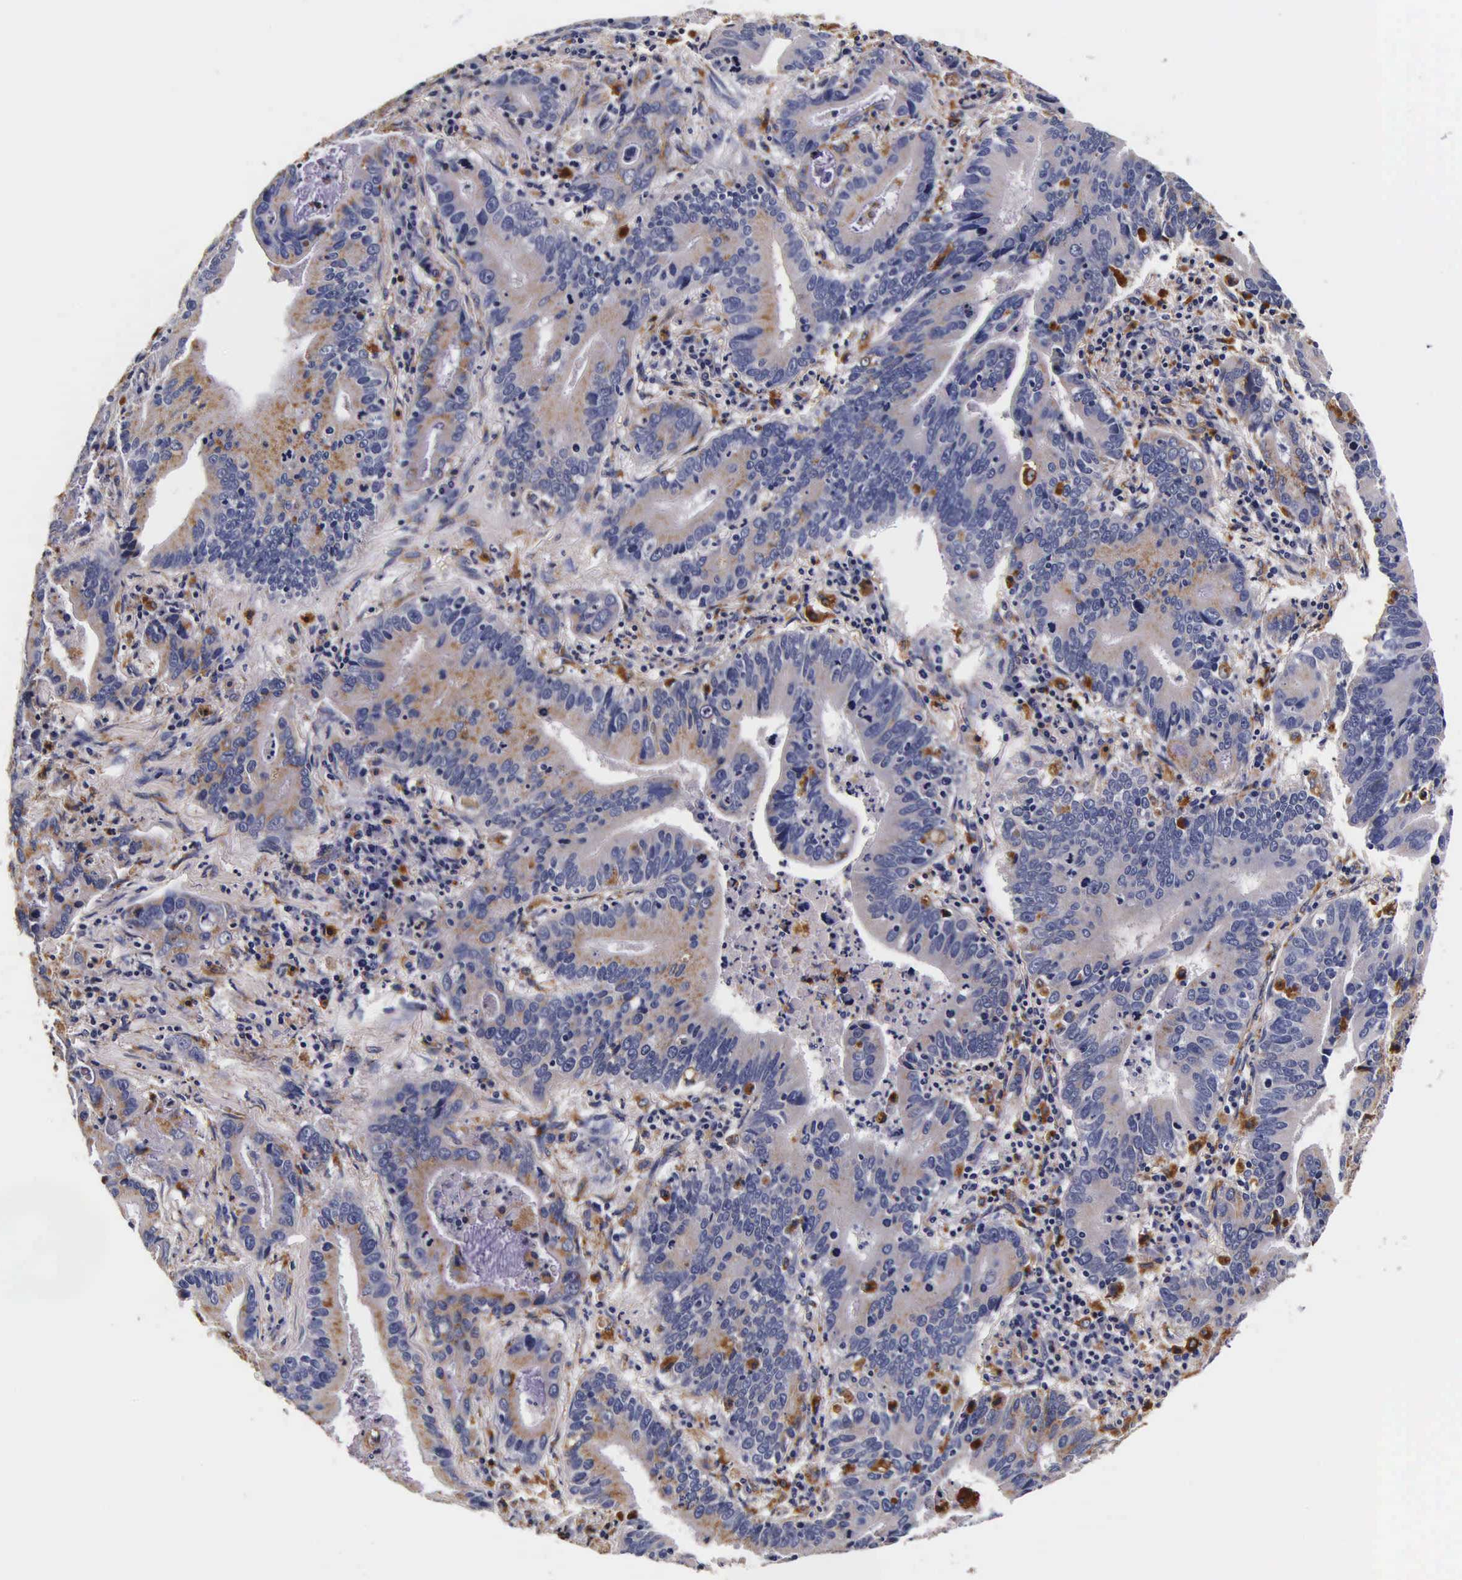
{"staining": {"intensity": "moderate", "quantity": ">75%", "location": "cytoplasmic/membranous"}, "tissue": "stomach cancer", "cell_type": "Tumor cells", "image_type": "cancer", "snomed": [{"axis": "morphology", "description": "Adenocarcinoma, NOS"}, {"axis": "topography", "description": "Stomach, upper"}], "caption": "Approximately >75% of tumor cells in stomach cancer demonstrate moderate cytoplasmic/membranous protein expression as visualized by brown immunohistochemical staining.", "gene": "CTSB", "patient": {"sex": "male", "age": 63}}